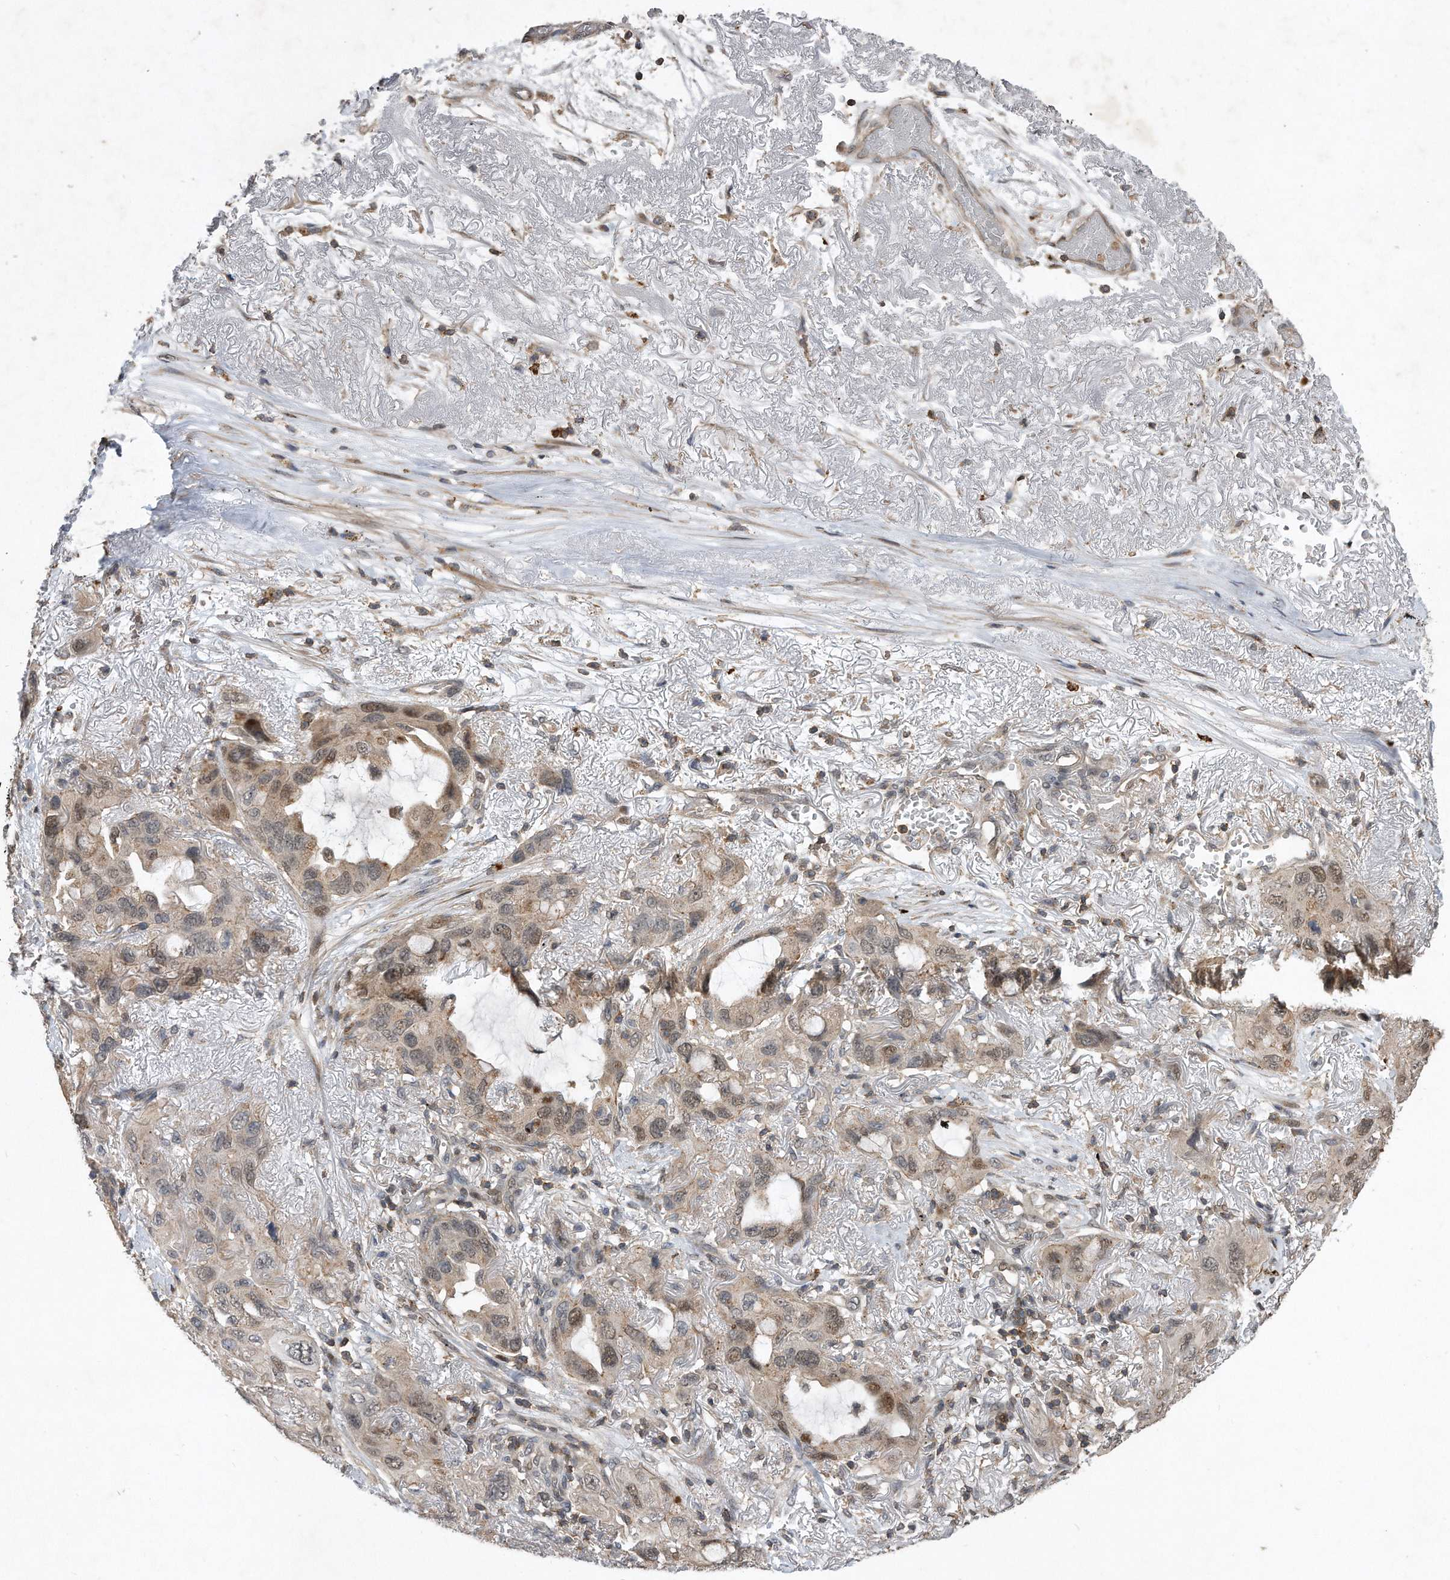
{"staining": {"intensity": "weak", "quantity": "25%-75%", "location": "cytoplasmic/membranous,nuclear"}, "tissue": "lung cancer", "cell_type": "Tumor cells", "image_type": "cancer", "snomed": [{"axis": "morphology", "description": "Squamous cell carcinoma, NOS"}, {"axis": "topography", "description": "Lung"}], "caption": "This is a histology image of immunohistochemistry staining of lung cancer (squamous cell carcinoma), which shows weak positivity in the cytoplasmic/membranous and nuclear of tumor cells.", "gene": "PGBD2", "patient": {"sex": "female", "age": 73}}